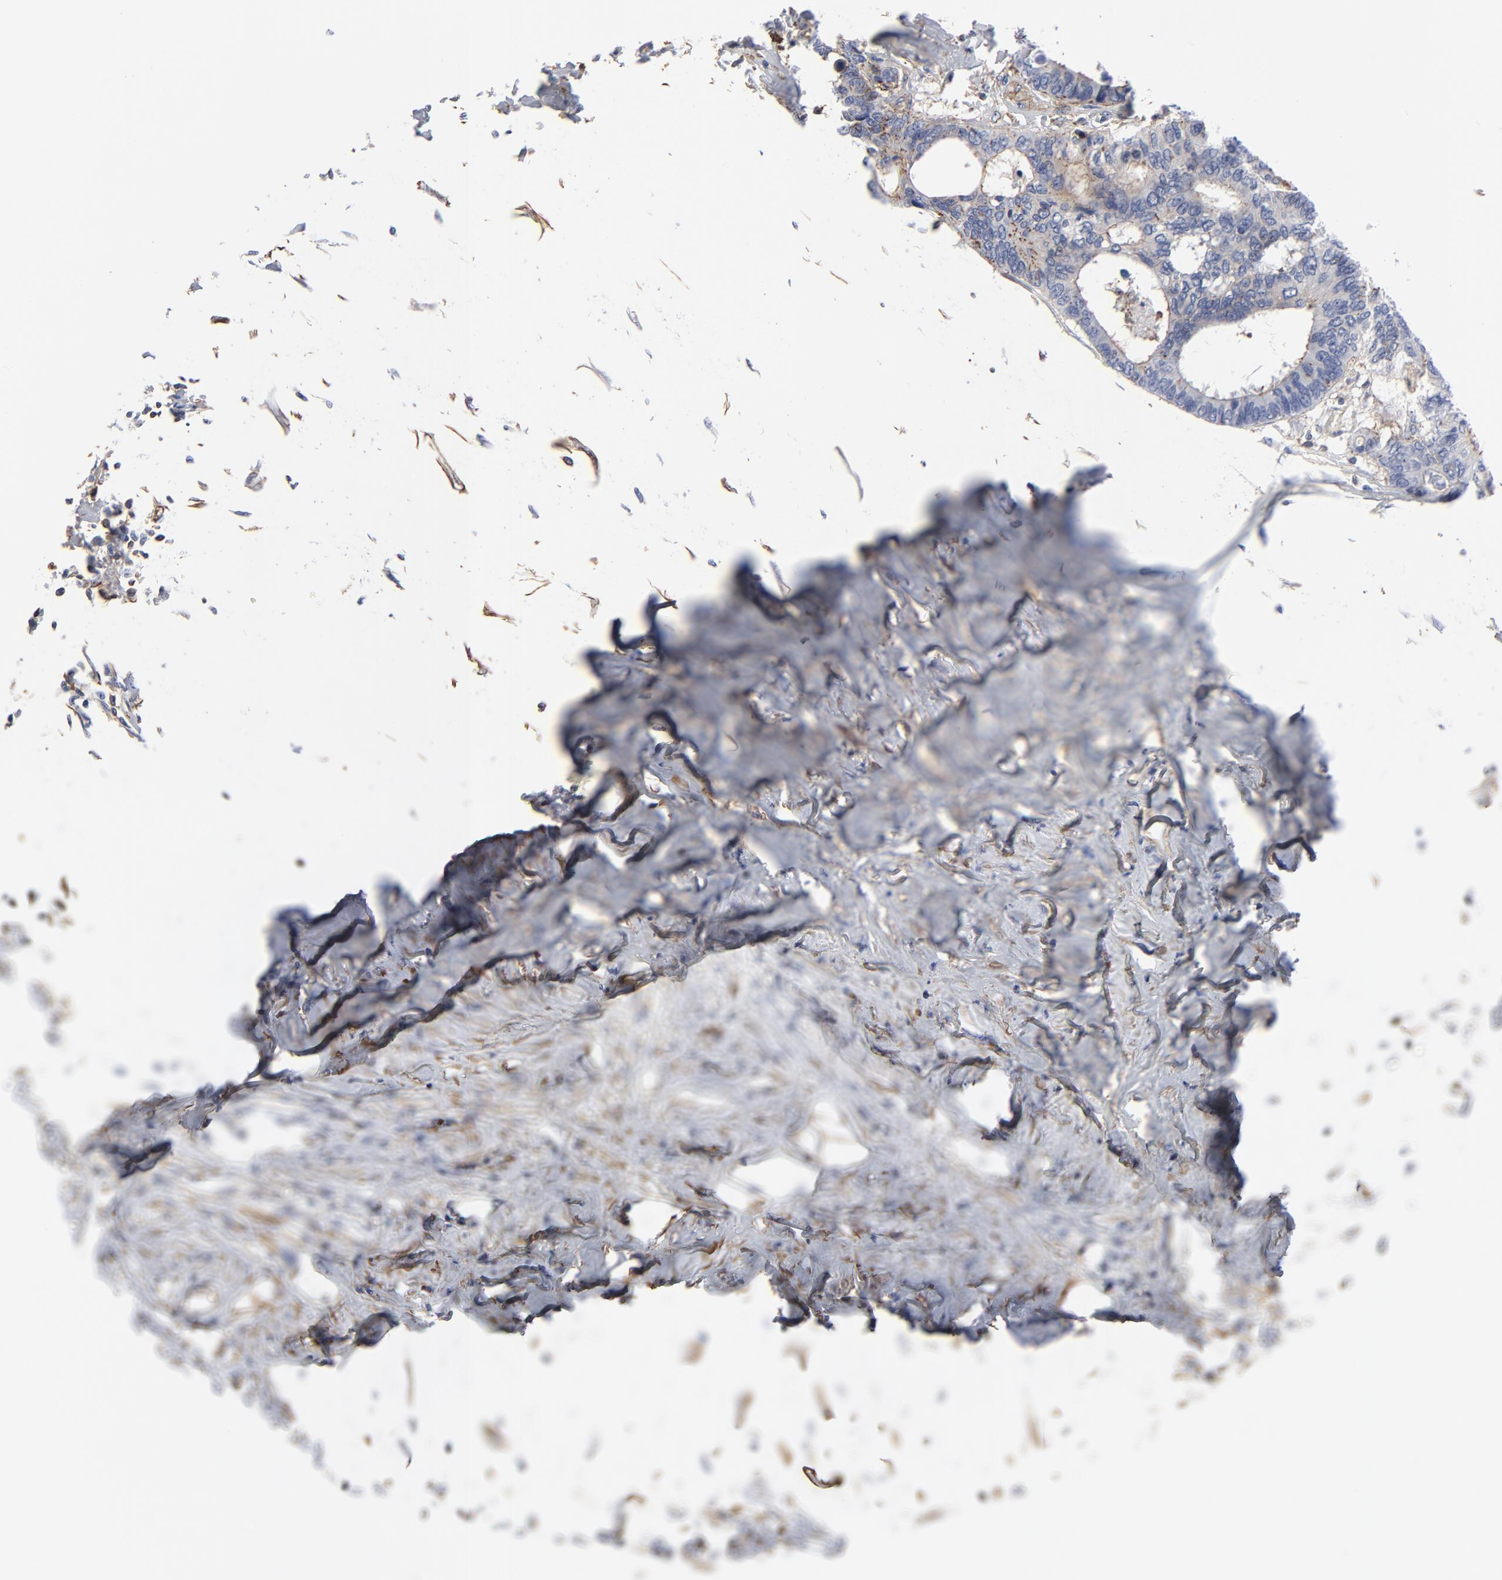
{"staining": {"intensity": "weak", "quantity": "25%-75%", "location": "cytoplasmic/membranous"}, "tissue": "colorectal cancer", "cell_type": "Tumor cells", "image_type": "cancer", "snomed": [{"axis": "morphology", "description": "Adenocarcinoma, NOS"}, {"axis": "topography", "description": "Rectum"}], "caption": "Brown immunohistochemical staining in colorectal cancer (adenocarcinoma) reveals weak cytoplasmic/membranous positivity in approximately 25%-75% of tumor cells. (Brightfield microscopy of DAB IHC at high magnification).", "gene": "ACTA2", "patient": {"sex": "male", "age": 55}}